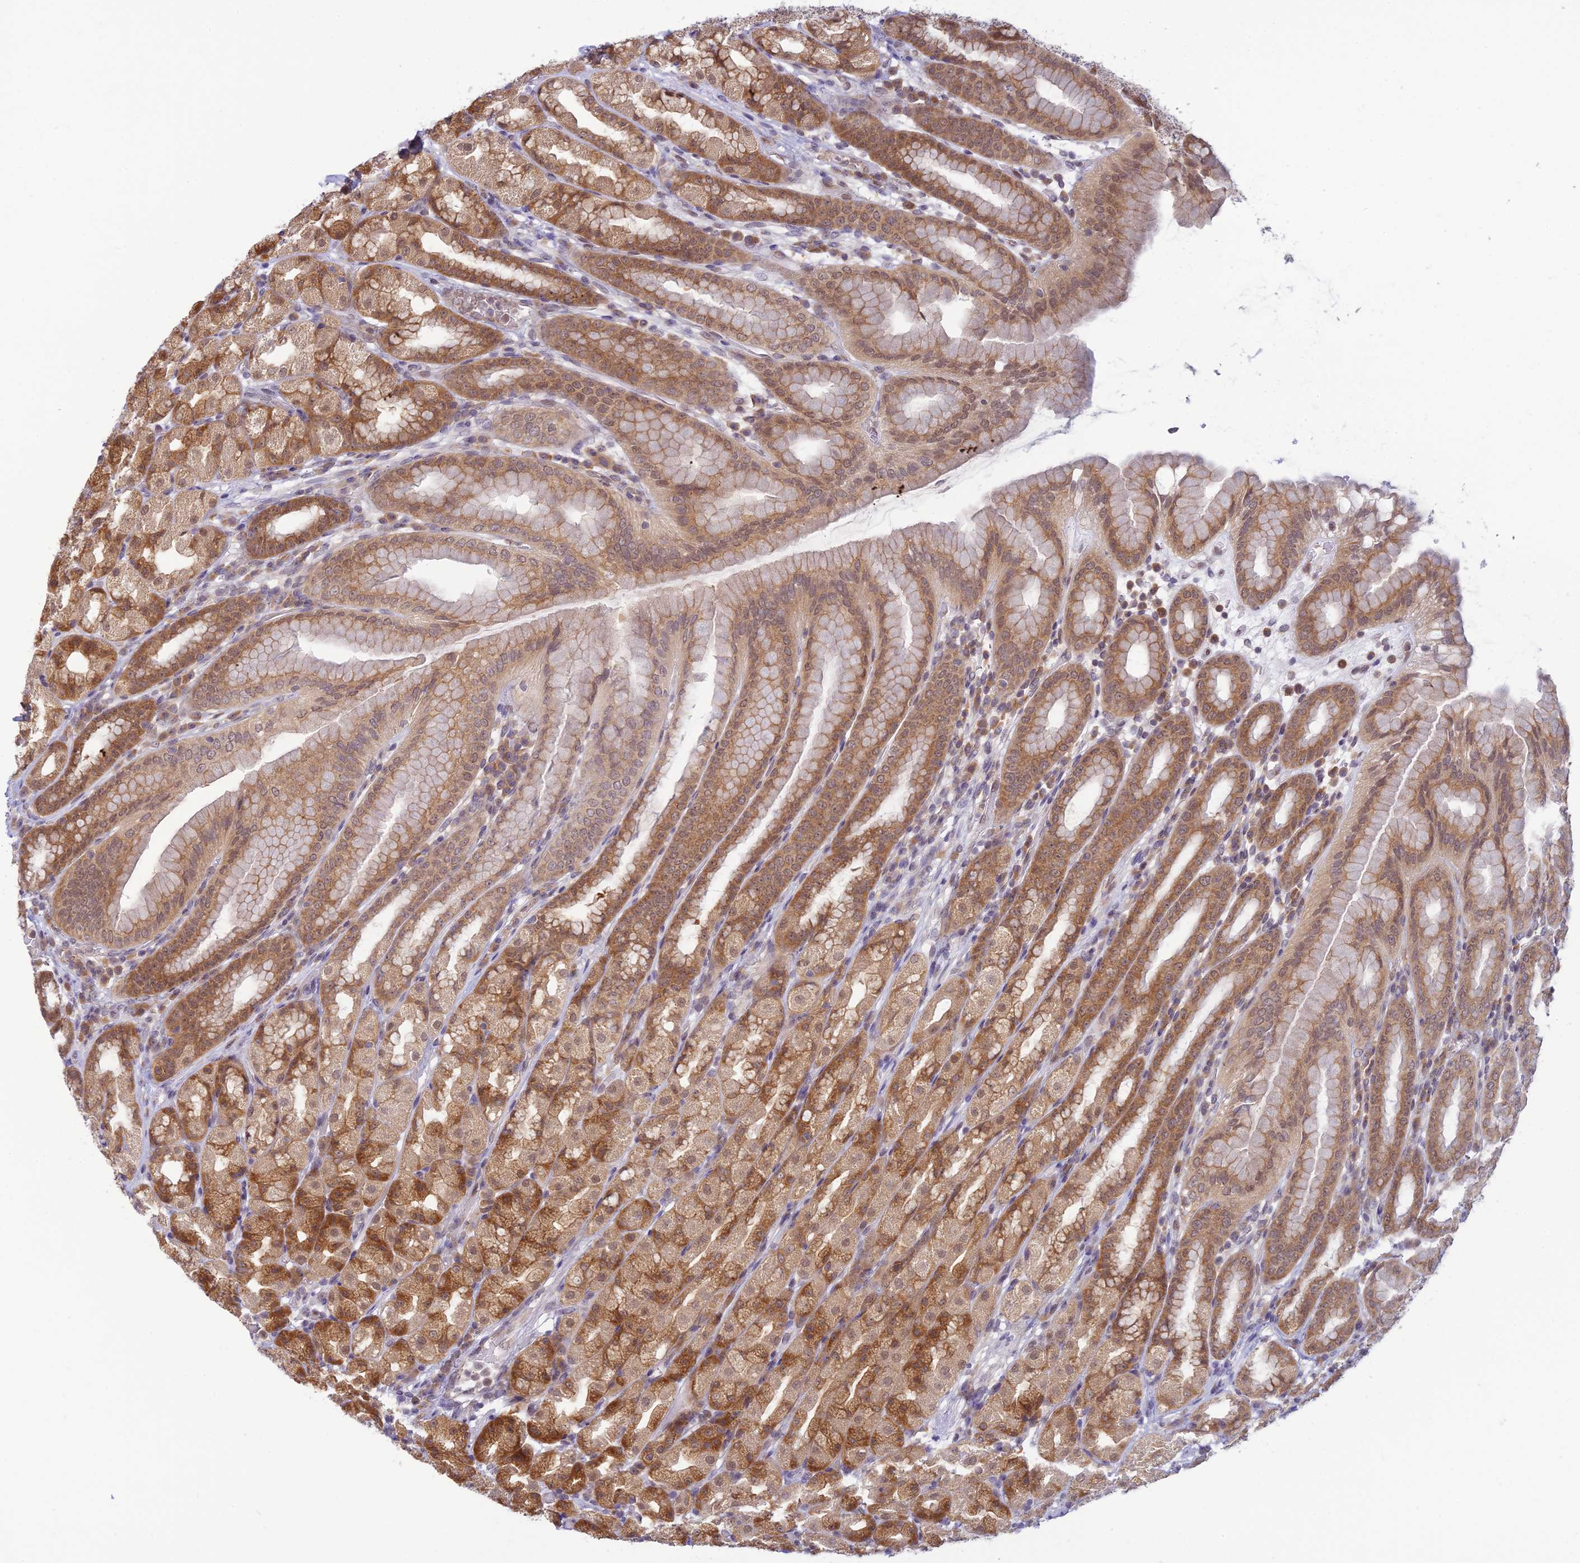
{"staining": {"intensity": "moderate", "quantity": ">75%", "location": "cytoplasmic/membranous,nuclear"}, "tissue": "stomach", "cell_type": "Glandular cells", "image_type": "normal", "snomed": [{"axis": "morphology", "description": "Normal tissue, NOS"}, {"axis": "topography", "description": "Stomach, upper"}], "caption": "Moderate cytoplasmic/membranous,nuclear positivity for a protein is identified in approximately >75% of glandular cells of unremarkable stomach using IHC.", "gene": "SKIC8", "patient": {"sex": "male", "age": 68}}